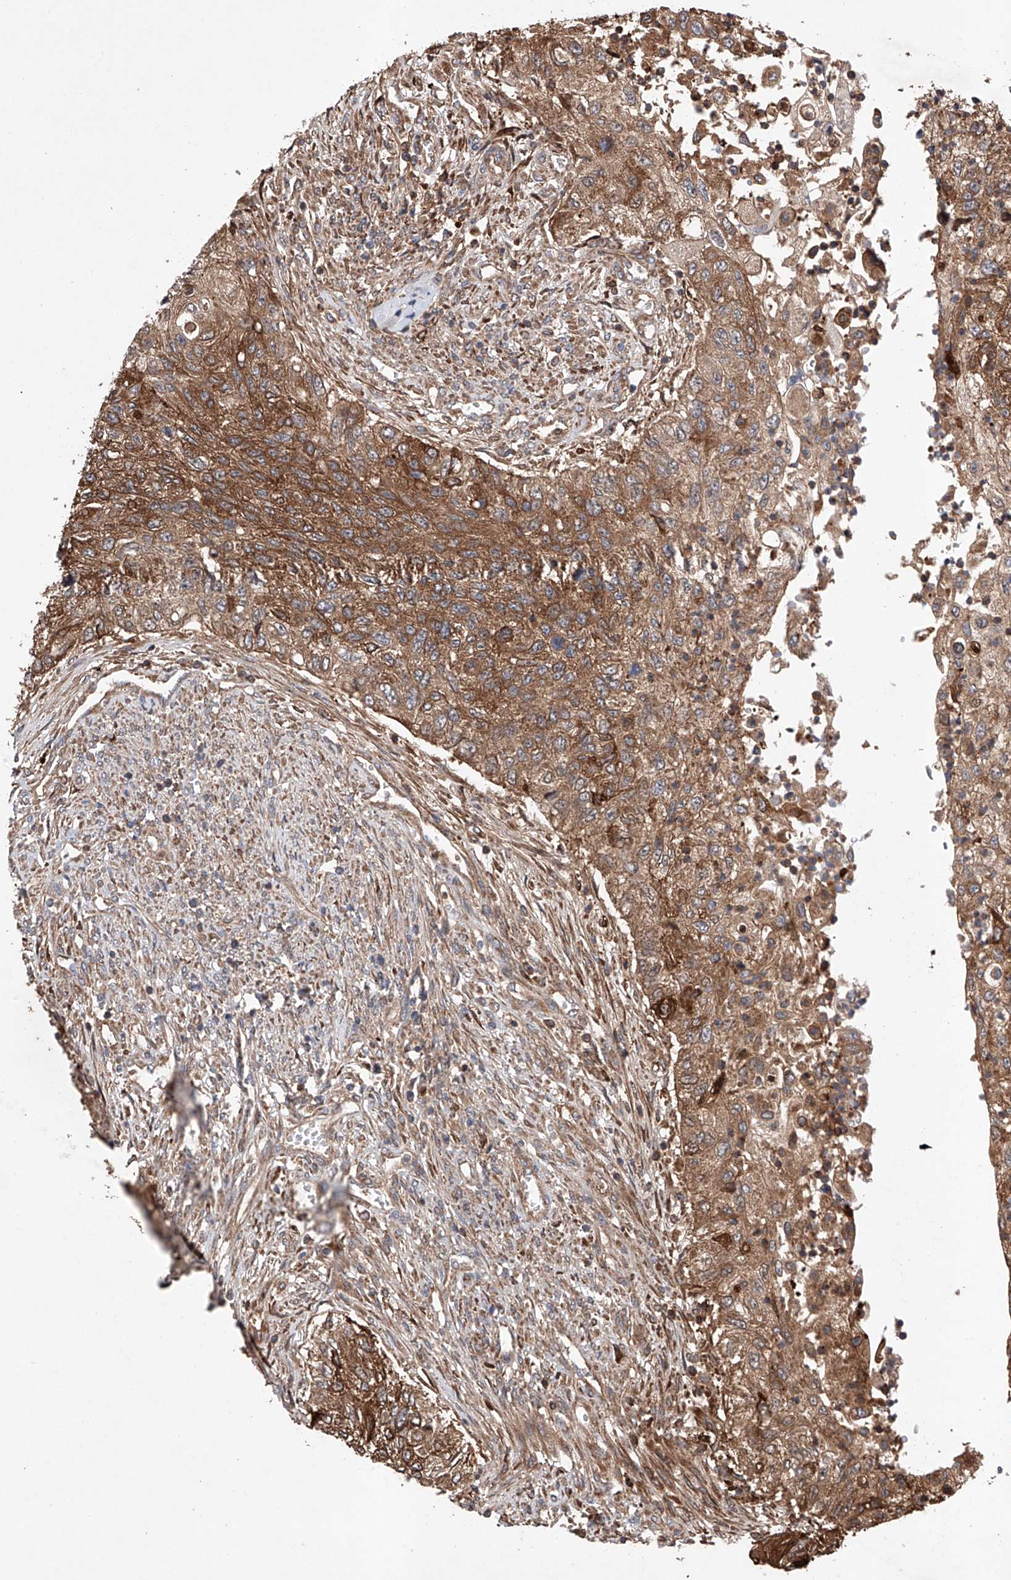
{"staining": {"intensity": "strong", "quantity": ">75%", "location": "cytoplasmic/membranous"}, "tissue": "urothelial cancer", "cell_type": "Tumor cells", "image_type": "cancer", "snomed": [{"axis": "morphology", "description": "Urothelial carcinoma, High grade"}, {"axis": "topography", "description": "Urinary bladder"}], "caption": "A high amount of strong cytoplasmic/membranous staining is seen in approximately >75% of tumor cells in urothelial cancer tissue.", "gene": "TIMM23", "patient": {"sex": "female", "age": 60}}